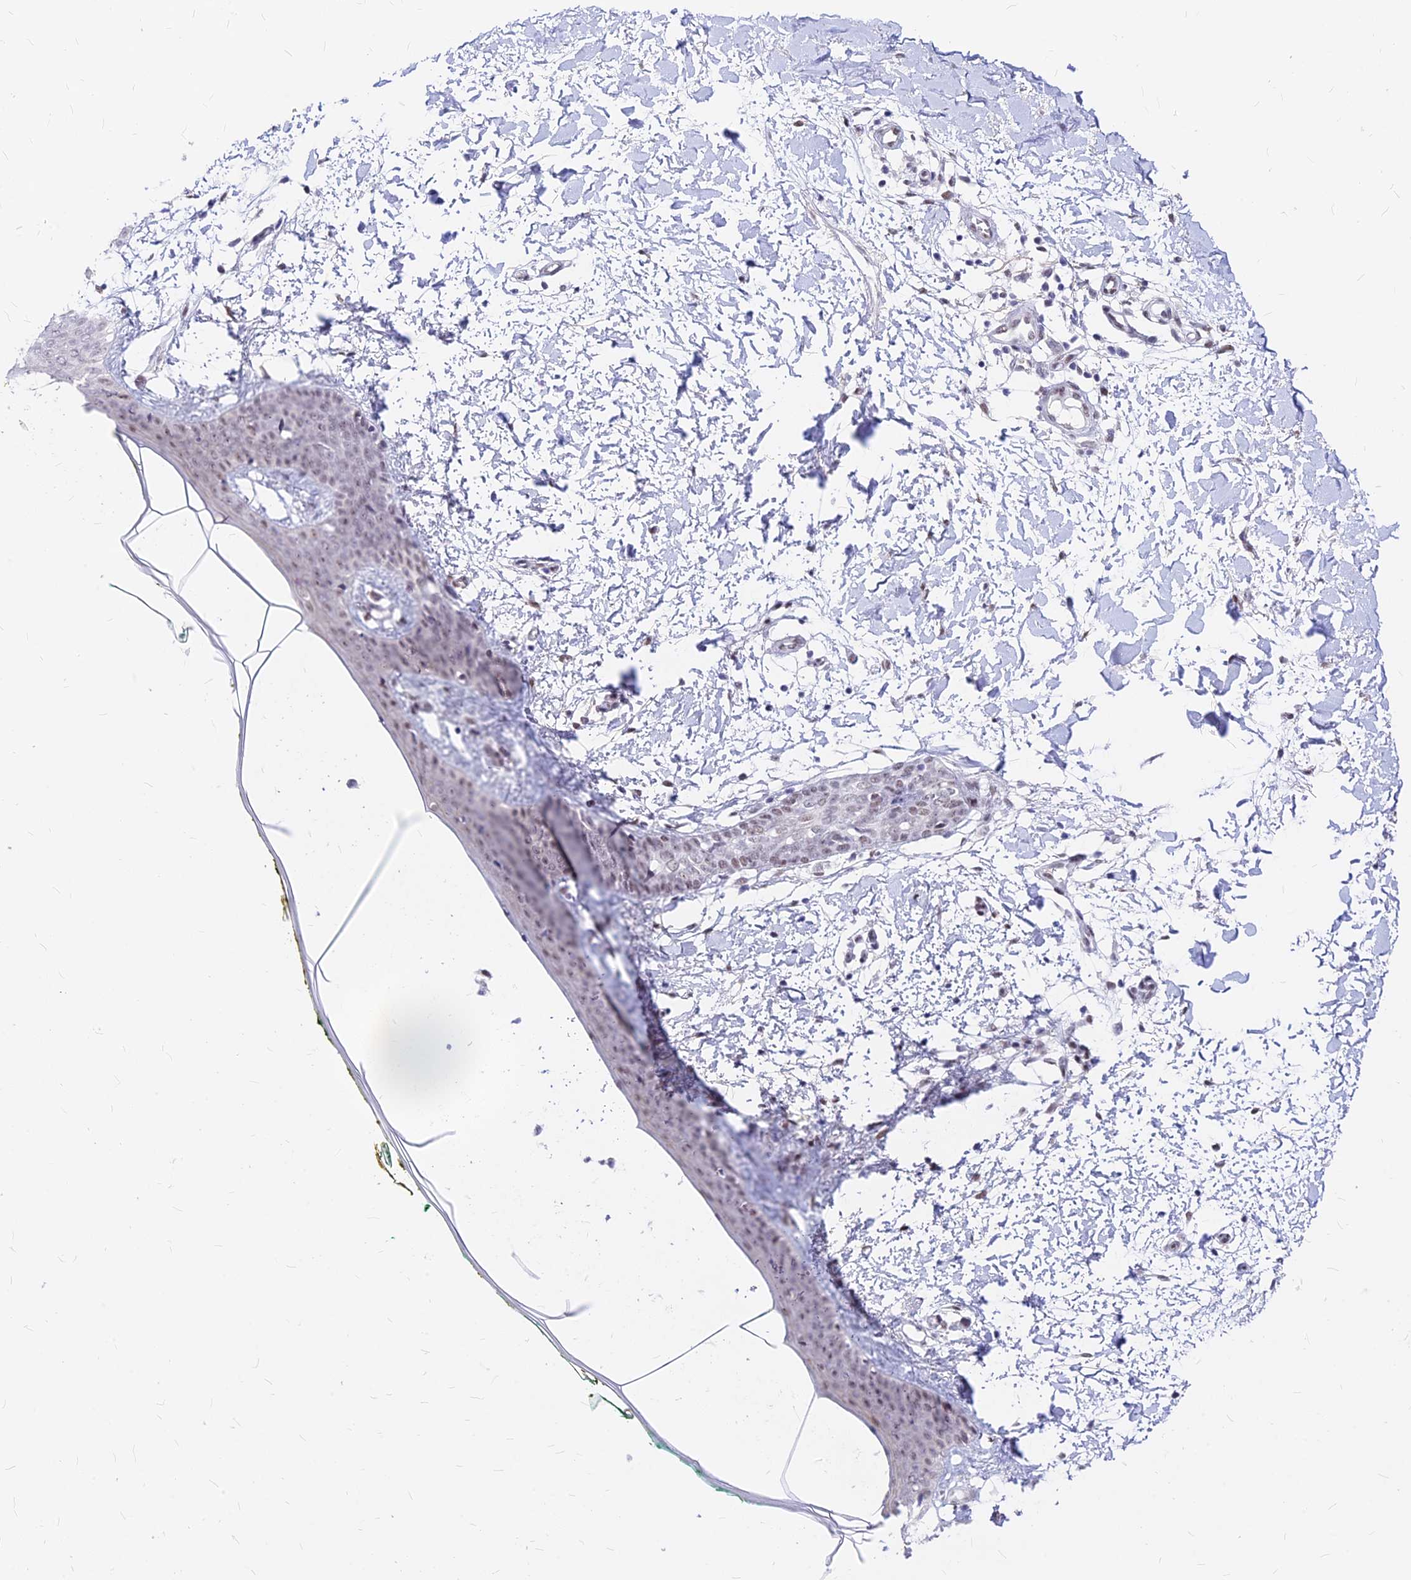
{"staining": {"intensity": "weak", "quantity": ">75%", "location": "nuclear"}, "tissue": "skin", "cell_type": "Fibroblasts", "image_type": "normal", "snomed": [{"axis": "morphology", "description": "Normal tissue, NOS"}, {"axis": "topography", "description": "Skin"}], "caption": "Immunohistochemistry of benign human skin displays low levels of weak nuclear staining in about >75% of fibroblasts. Immunohistochemistry stains the protein in brown and the nuclei are stained blue.", "gene": "KCTD13", "patient": {"sex": "female", "age": 34}}